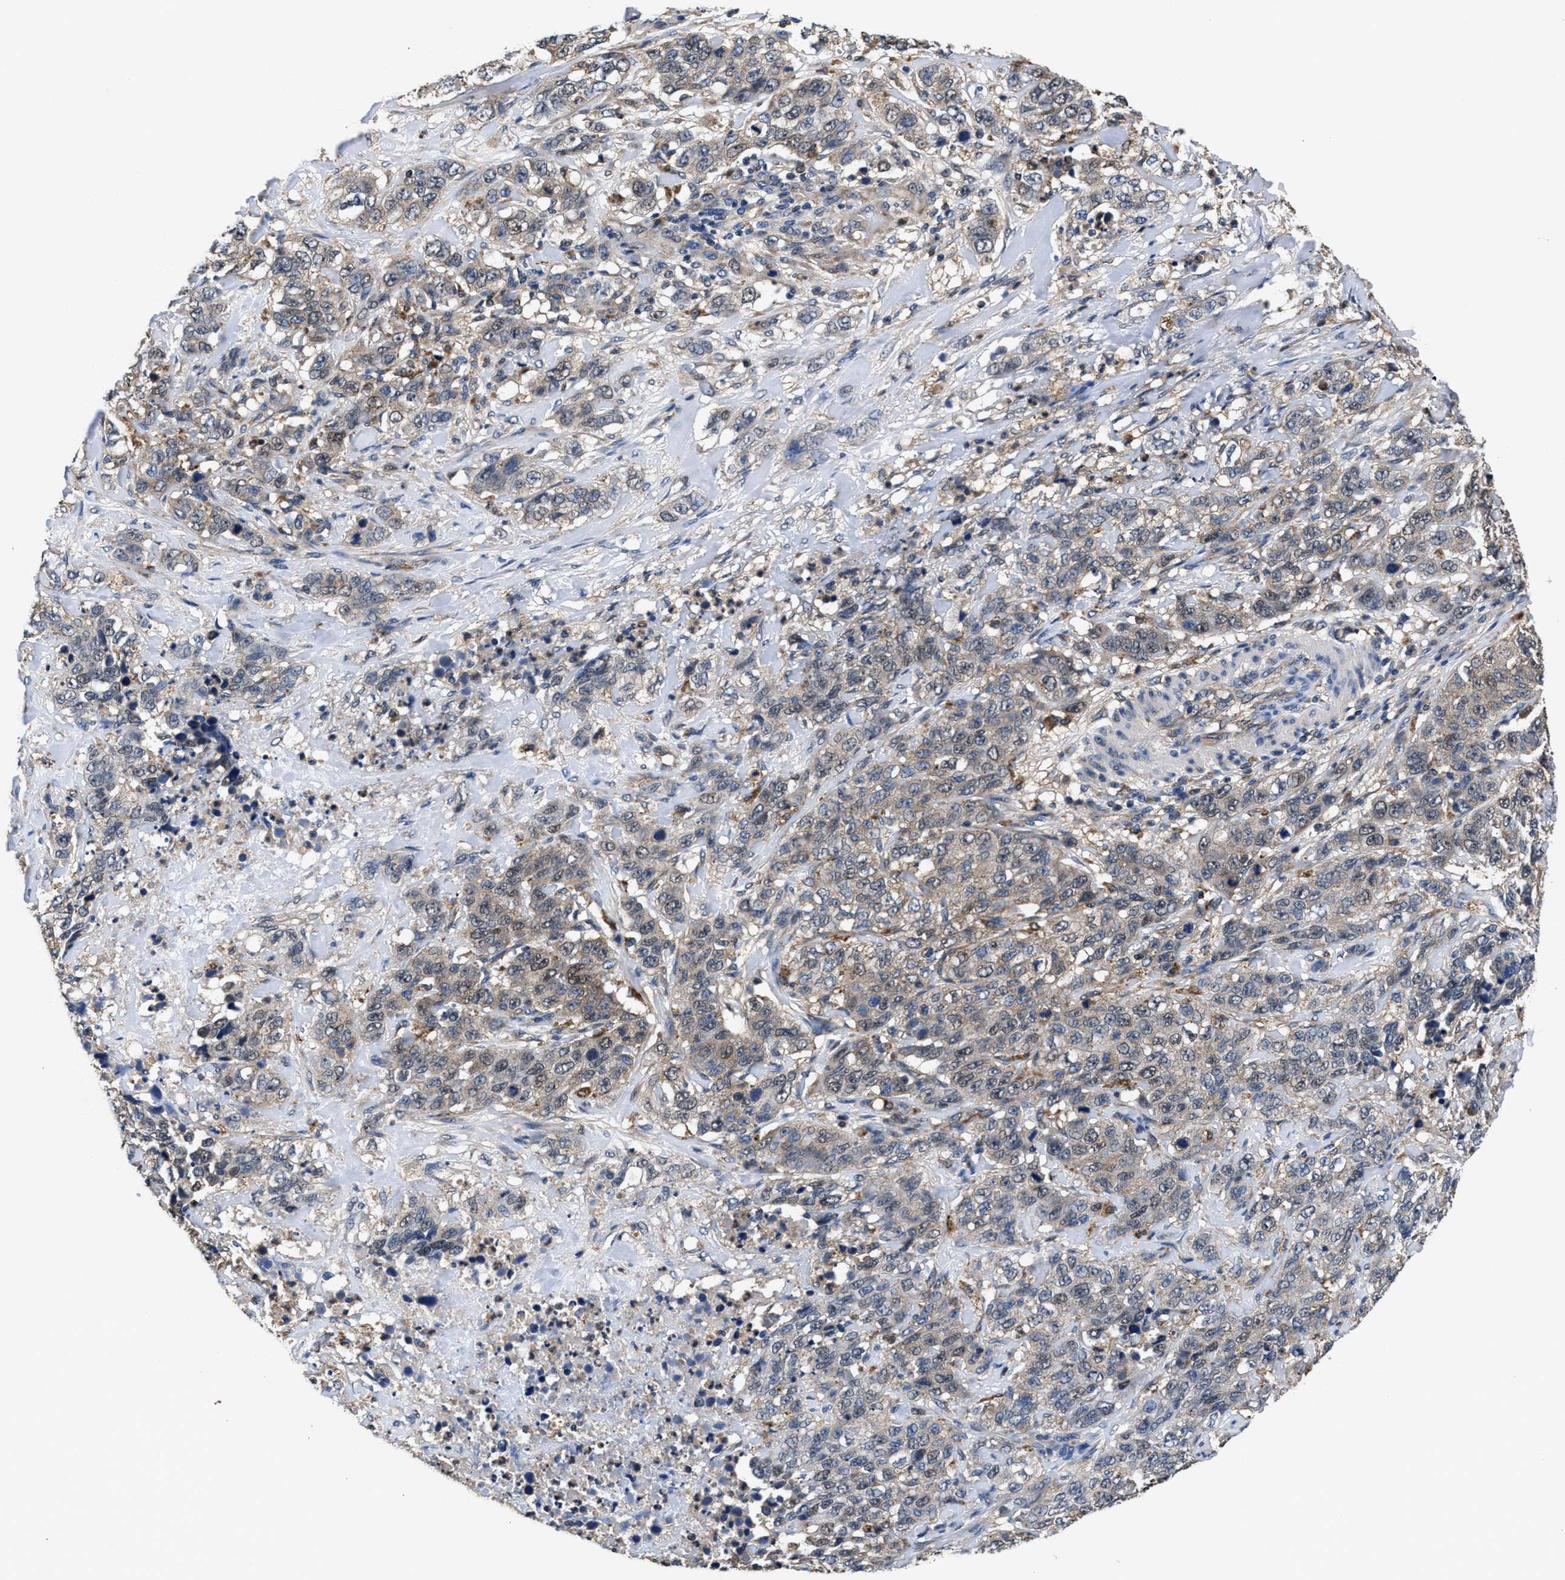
{"staining": {"intensity": "weak", "quantity": "25%-75%", "location": "cytoplasmic/membranous"}, "tissue": "stomach cancer", "cell_type": "Tumor cells", "image_type": "cancer", "snomed": [{"axis": "morphology", "description": "Adenocarcinoma, NOS"}, {"axis": "topography", "description": "Stomach"}], "caption": "A low amount of weak cytoplasmic/membranous positivity is appreciated in approximately 25%-75% of tumor cells in stomach adenocarcinoma tissue. The staining was performed using DAB, with brown indicating positive protein expression. Nuclei are stained blue with hematoxylin.", "gene": "ACLY", "patient": {"sex": "male", "age": 48}}